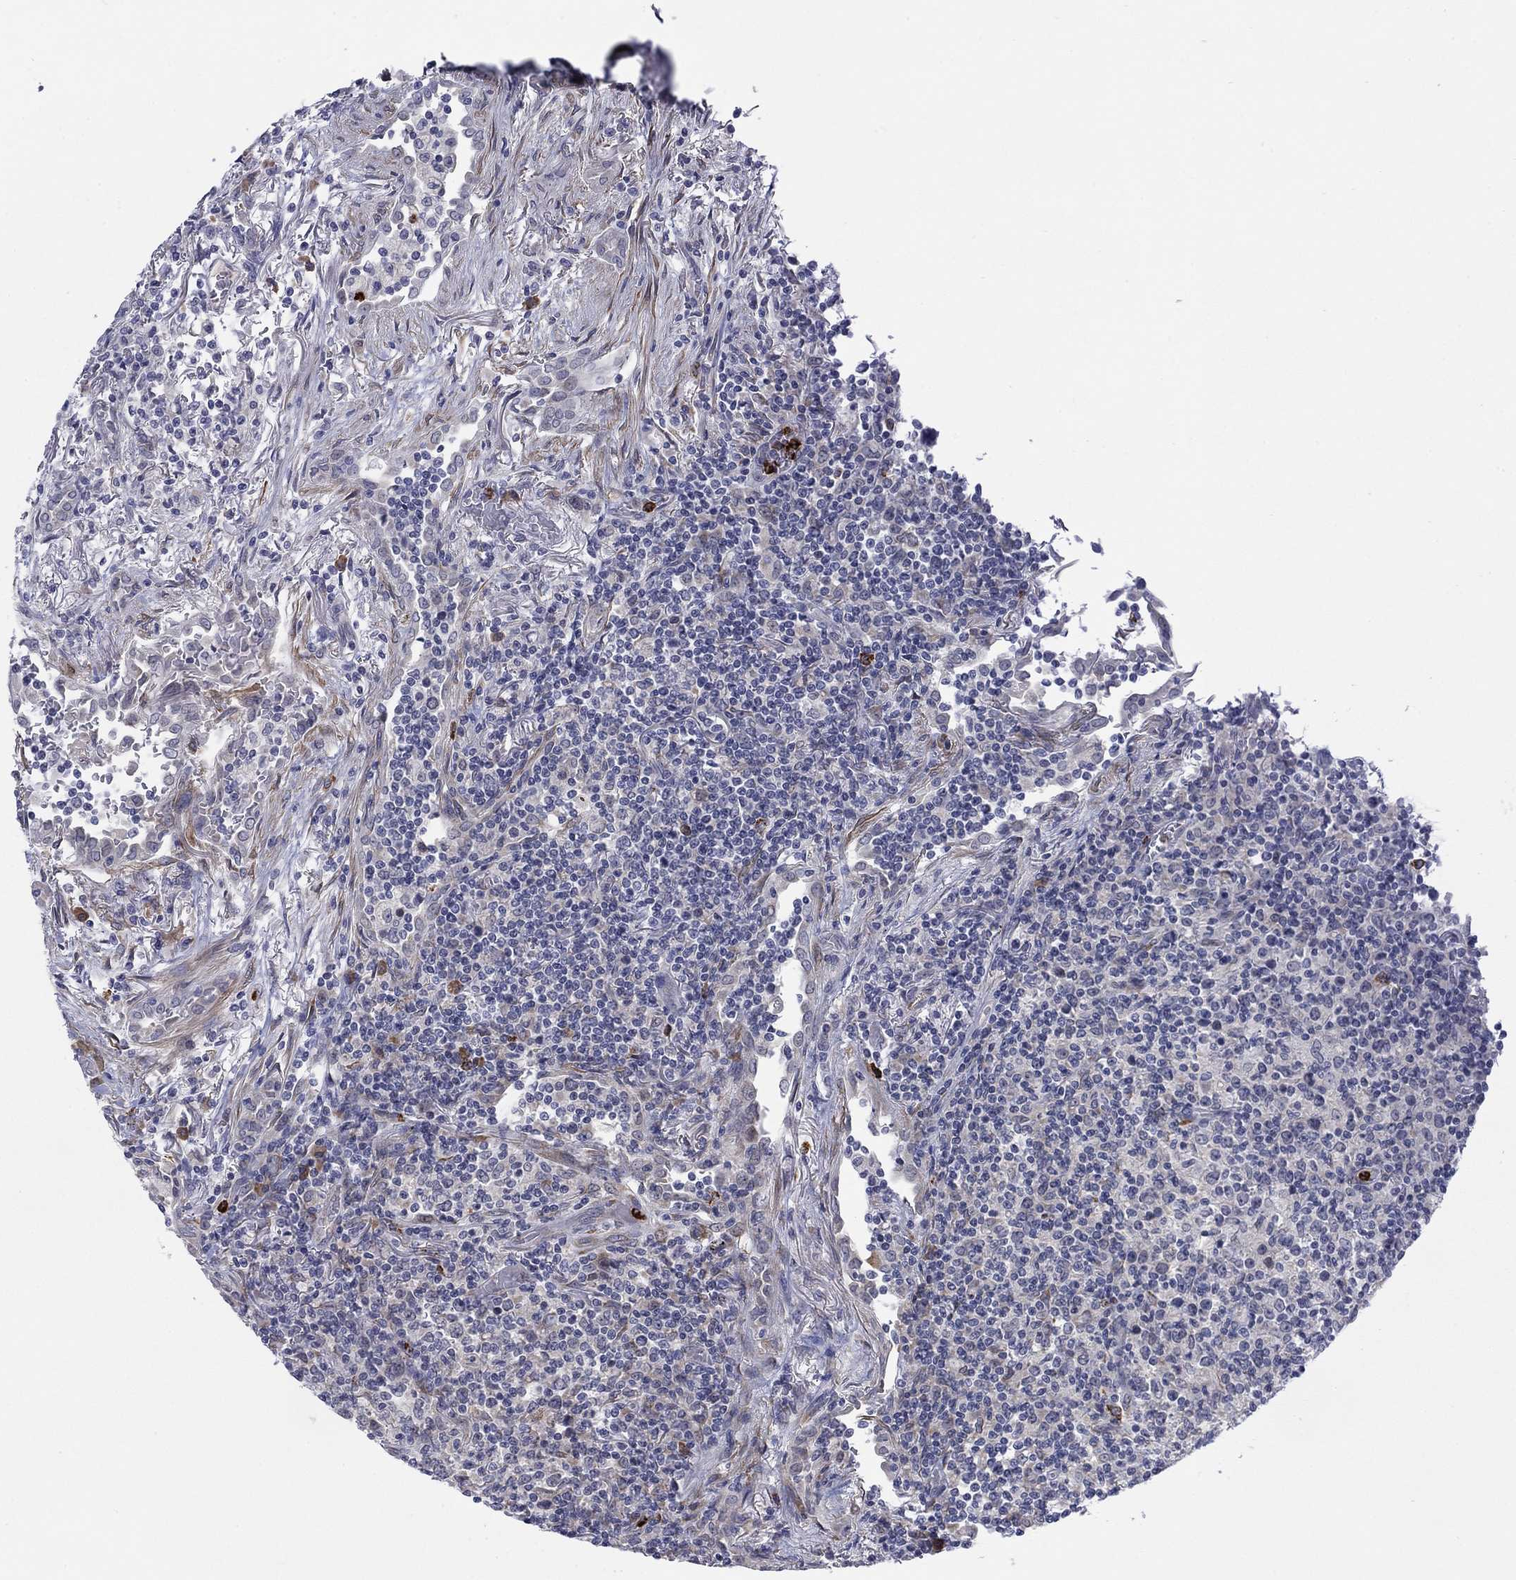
{"staining": {"intensity": "negative", "quantity": "none", "location": "none"}, "tissue": "lymphoma", "cell_type": "Tumor cells", "image_type": "cancer", "snomed": [{"axis": "morphology", "description": "Malignant lymphoma, non-Hodgkin's type, High grade"}, {"axis": "topography", "description": "Lung"}], "caption": "Immunohistochemistry of high-grade malignant lymphoma, non-Hodgkin's type exhibits no staining in tumor cells.", "gene": "MTRFR", "patient": {"sex": "male", "age": 79}}